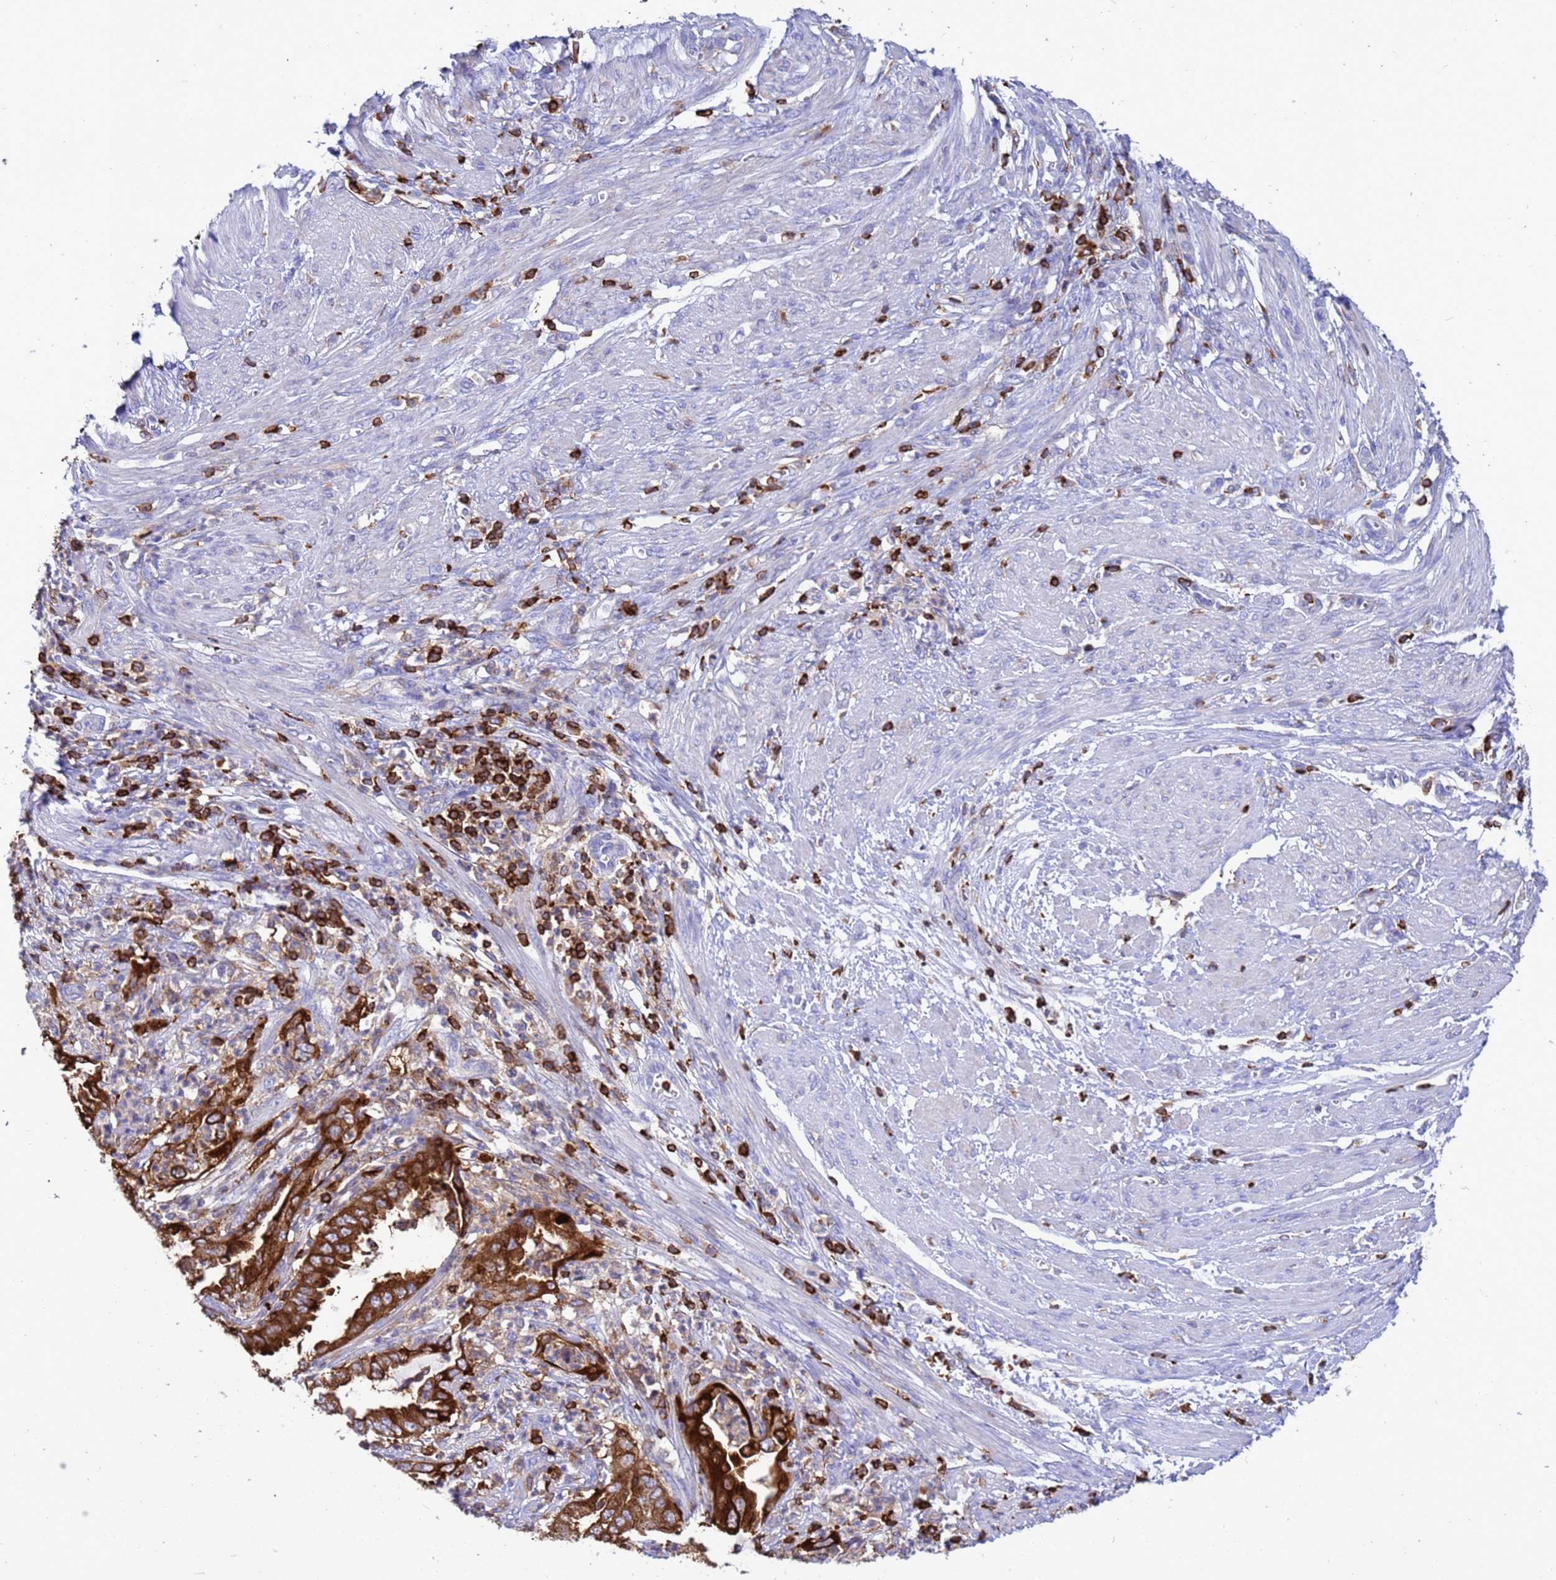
{"staining": {"intensity": "strong", "quantity": ">75%", "location": "cytoplasmic/membranous"}, "tissue": "endometrial cancer", "cell_type": "Tumor cells", "image_type": "cancer", "snomed": [{"axis": "morphology", "description": "Adenocarcinoma, NOS"}, {"axis": "topography", "description": "Endometrium"}], "caption": "Endometrial cancer was stained to show a protein in brown. There is high levels of strong cytoplasmic/membranous expression in approximately >75% of tumor cells.", "gene": "EZR", "patient": {"sex": "female", "age": 51}}